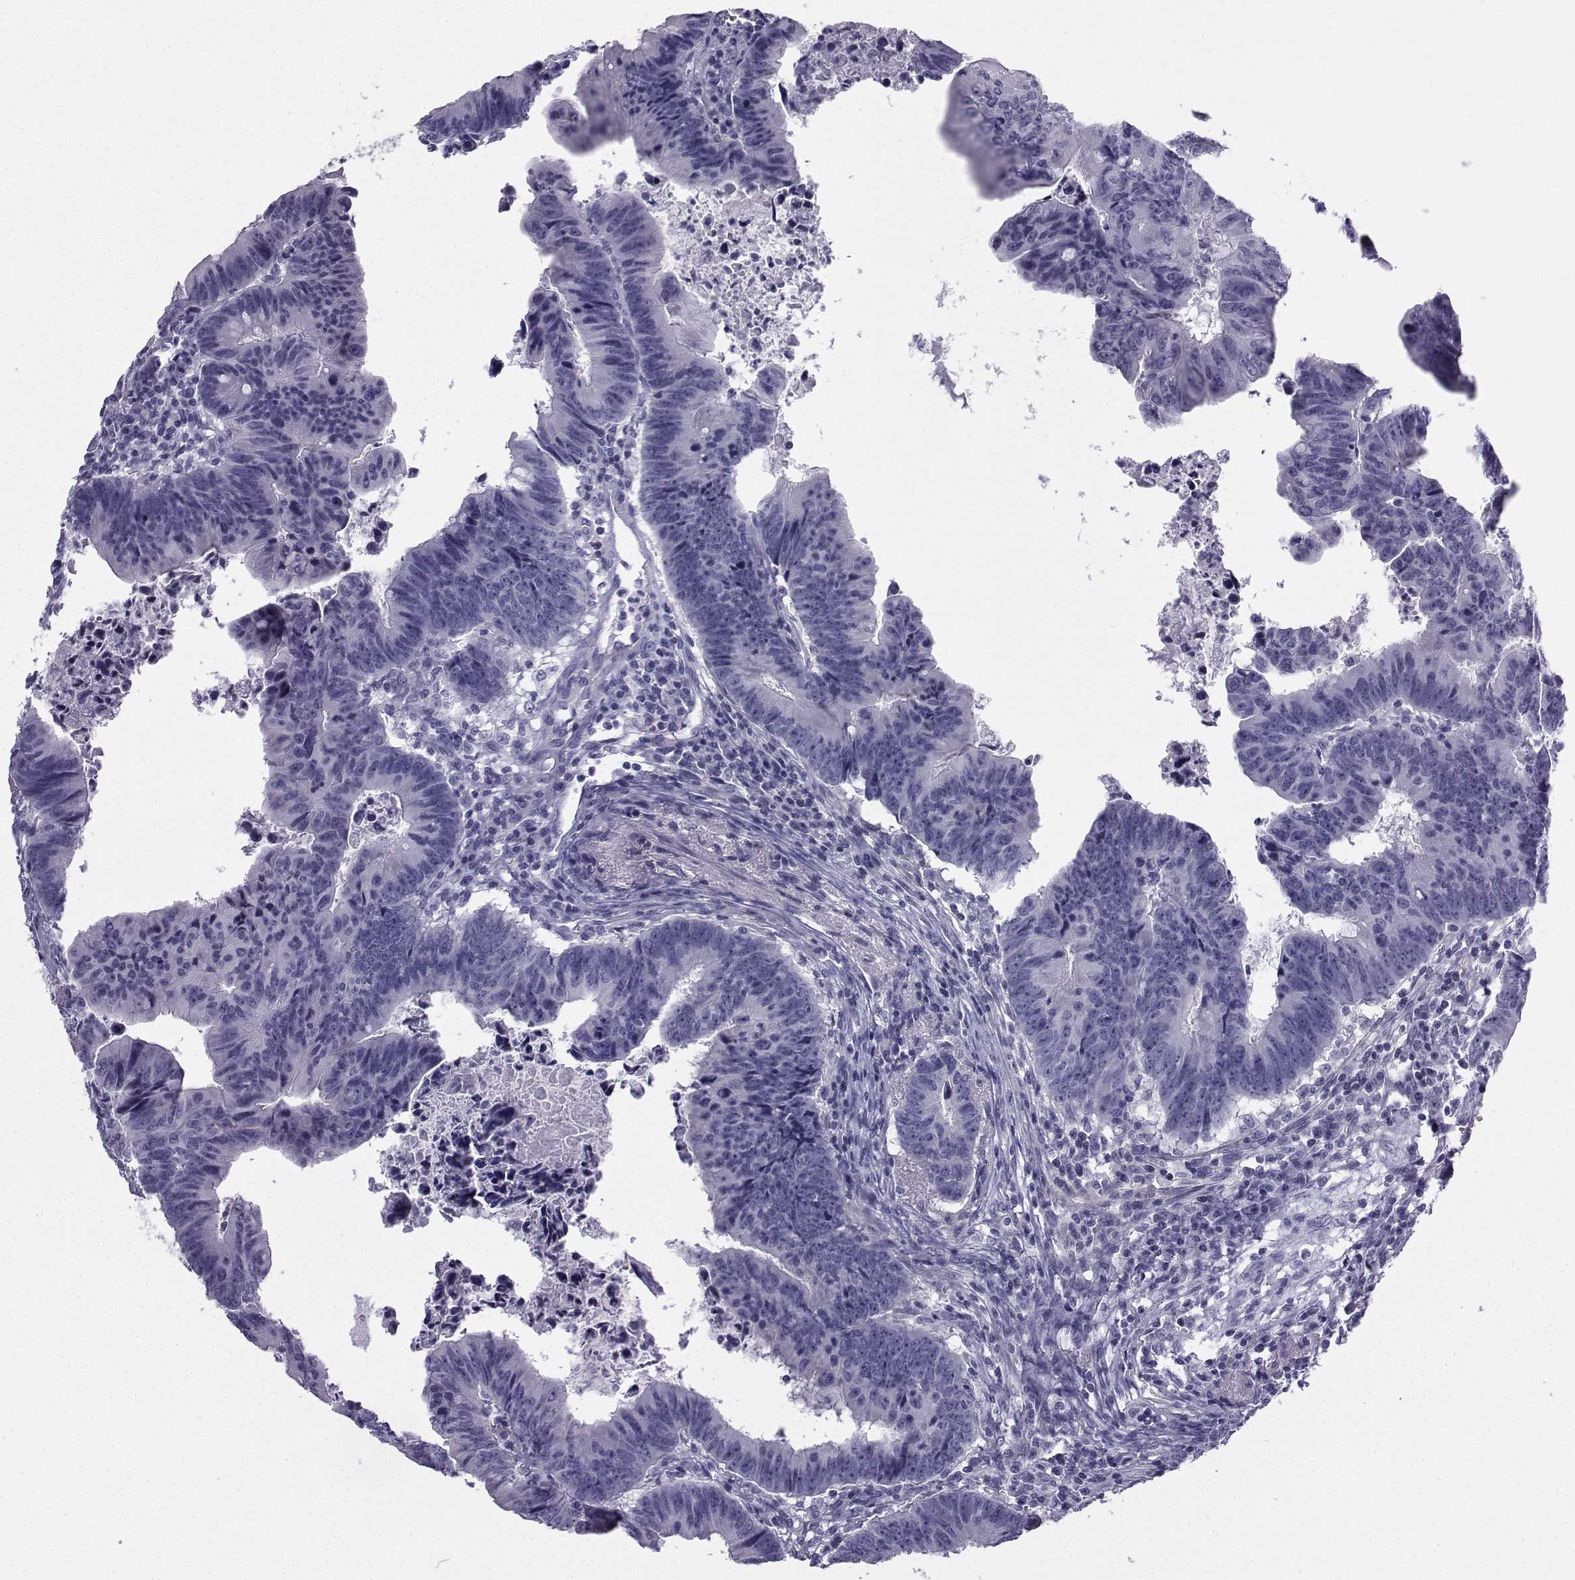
{"staining": {"intensity": "negative", "quantity": "none", "location": "none"}, "tissue": "colorectal cancer", "cell_type": "Tumor cells", "image_type": "cancer", "snomed": [{"axis": "morphology", "description": "Adenocarcinoma, NOS"}, {"axis": "topography", "description": "Colon"}], "caption": "Immunohistochemistry (IHC) image of neoplastic tissue: human adenocarcinoma (colorectal) stained with DAB (3,3'-diaminobenzidine) displays no significant protein staining in tumor cells.", "gene": "SPANXD", "patient": {"sex": "female", "age": 87}}